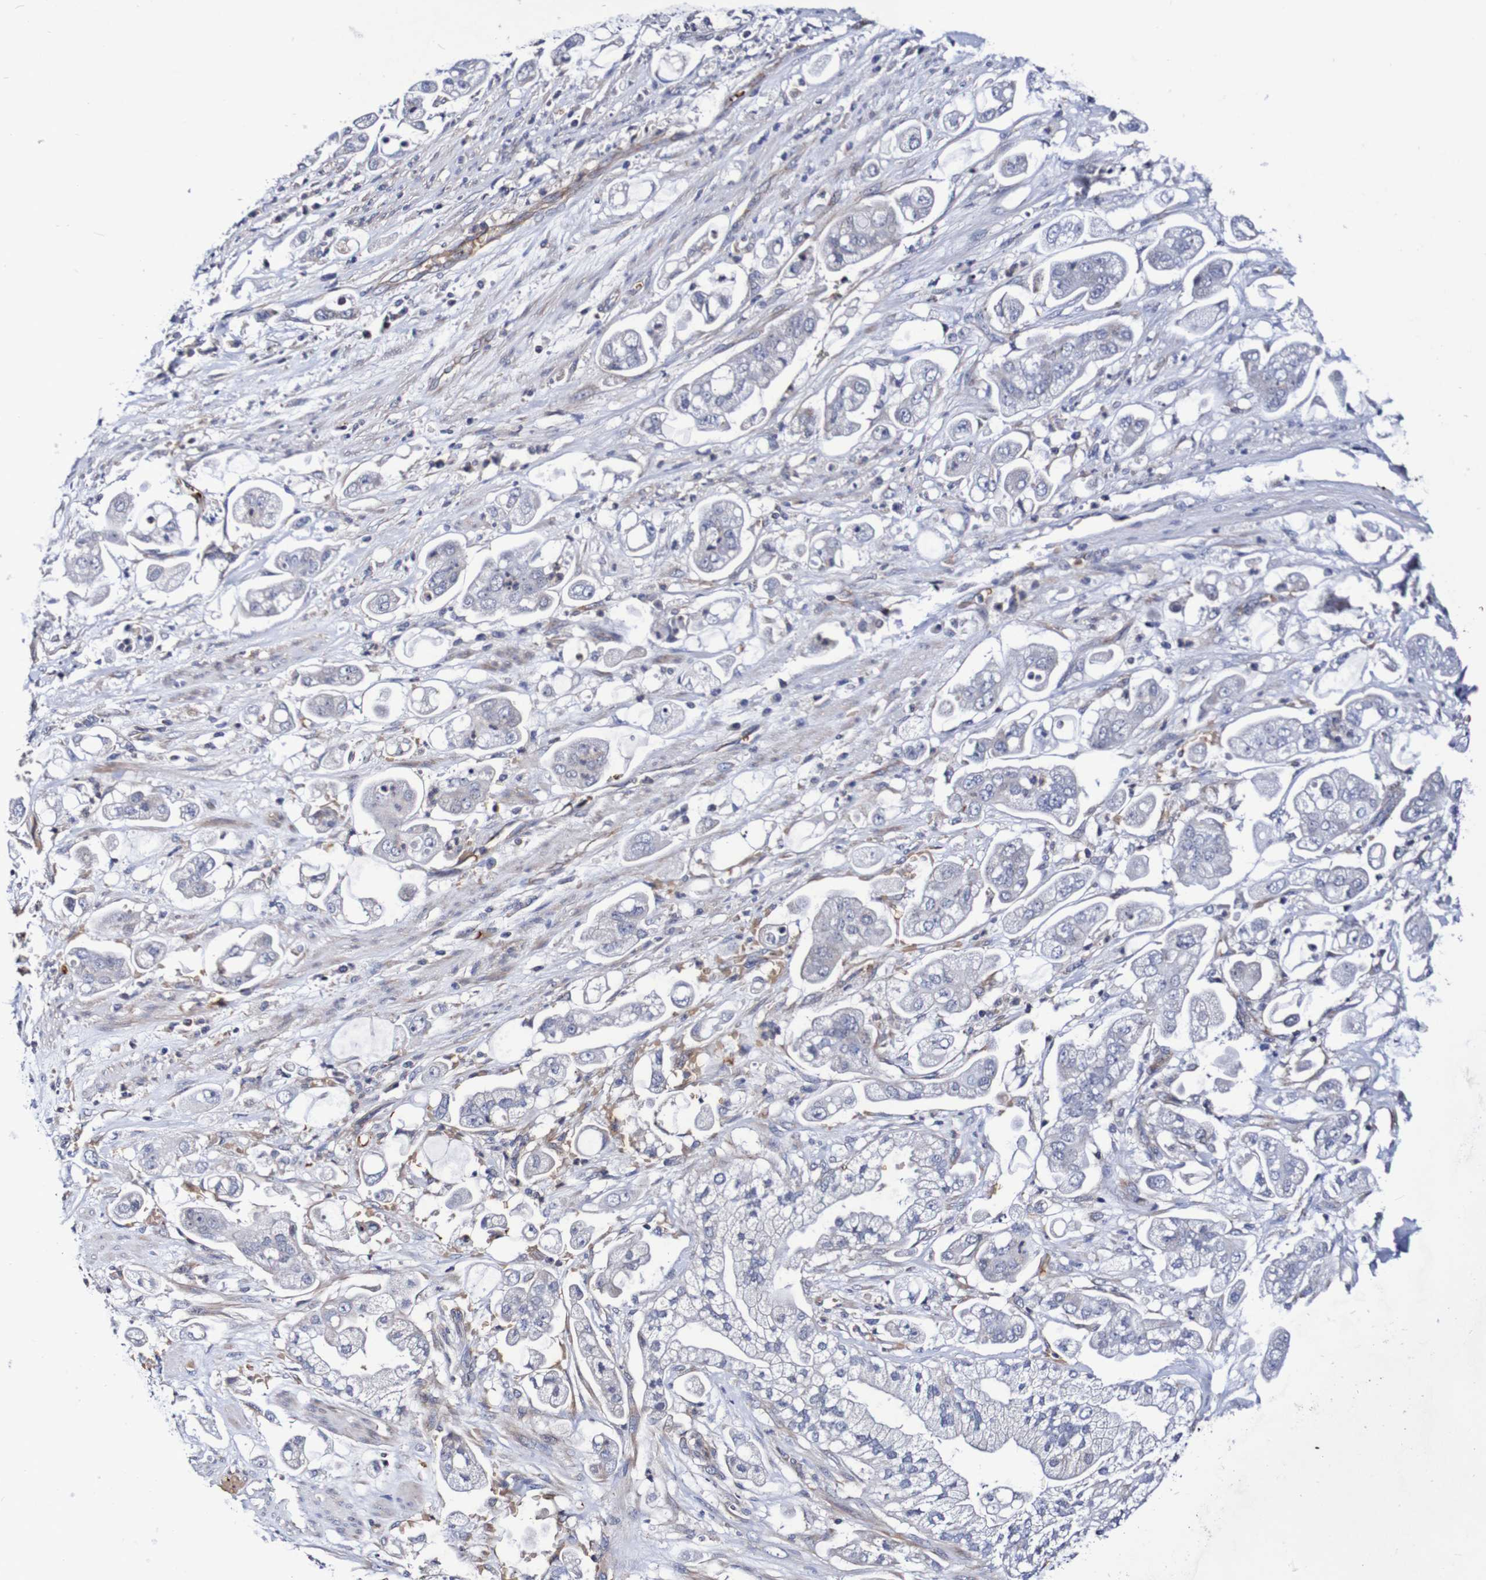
{"staining": {"intensity": "negative", "quantity": "none", "location": "none"}, "tissue": "stomach cancer", "cell_type": "Tumor cells", "image_type": "cancer", "snomed": [{"axis": "morphology", "description": "Adenocarcinoma, NOS"}, {"axis": "topography", "description": "Stomach"}], "caption": "DAB immunohistochemical staining of human stomach adenocarcinoma demonstrates no significant expression in tumor cells.", "gene": "WNT4", "patient": {"sex": "male", "age": 62}}